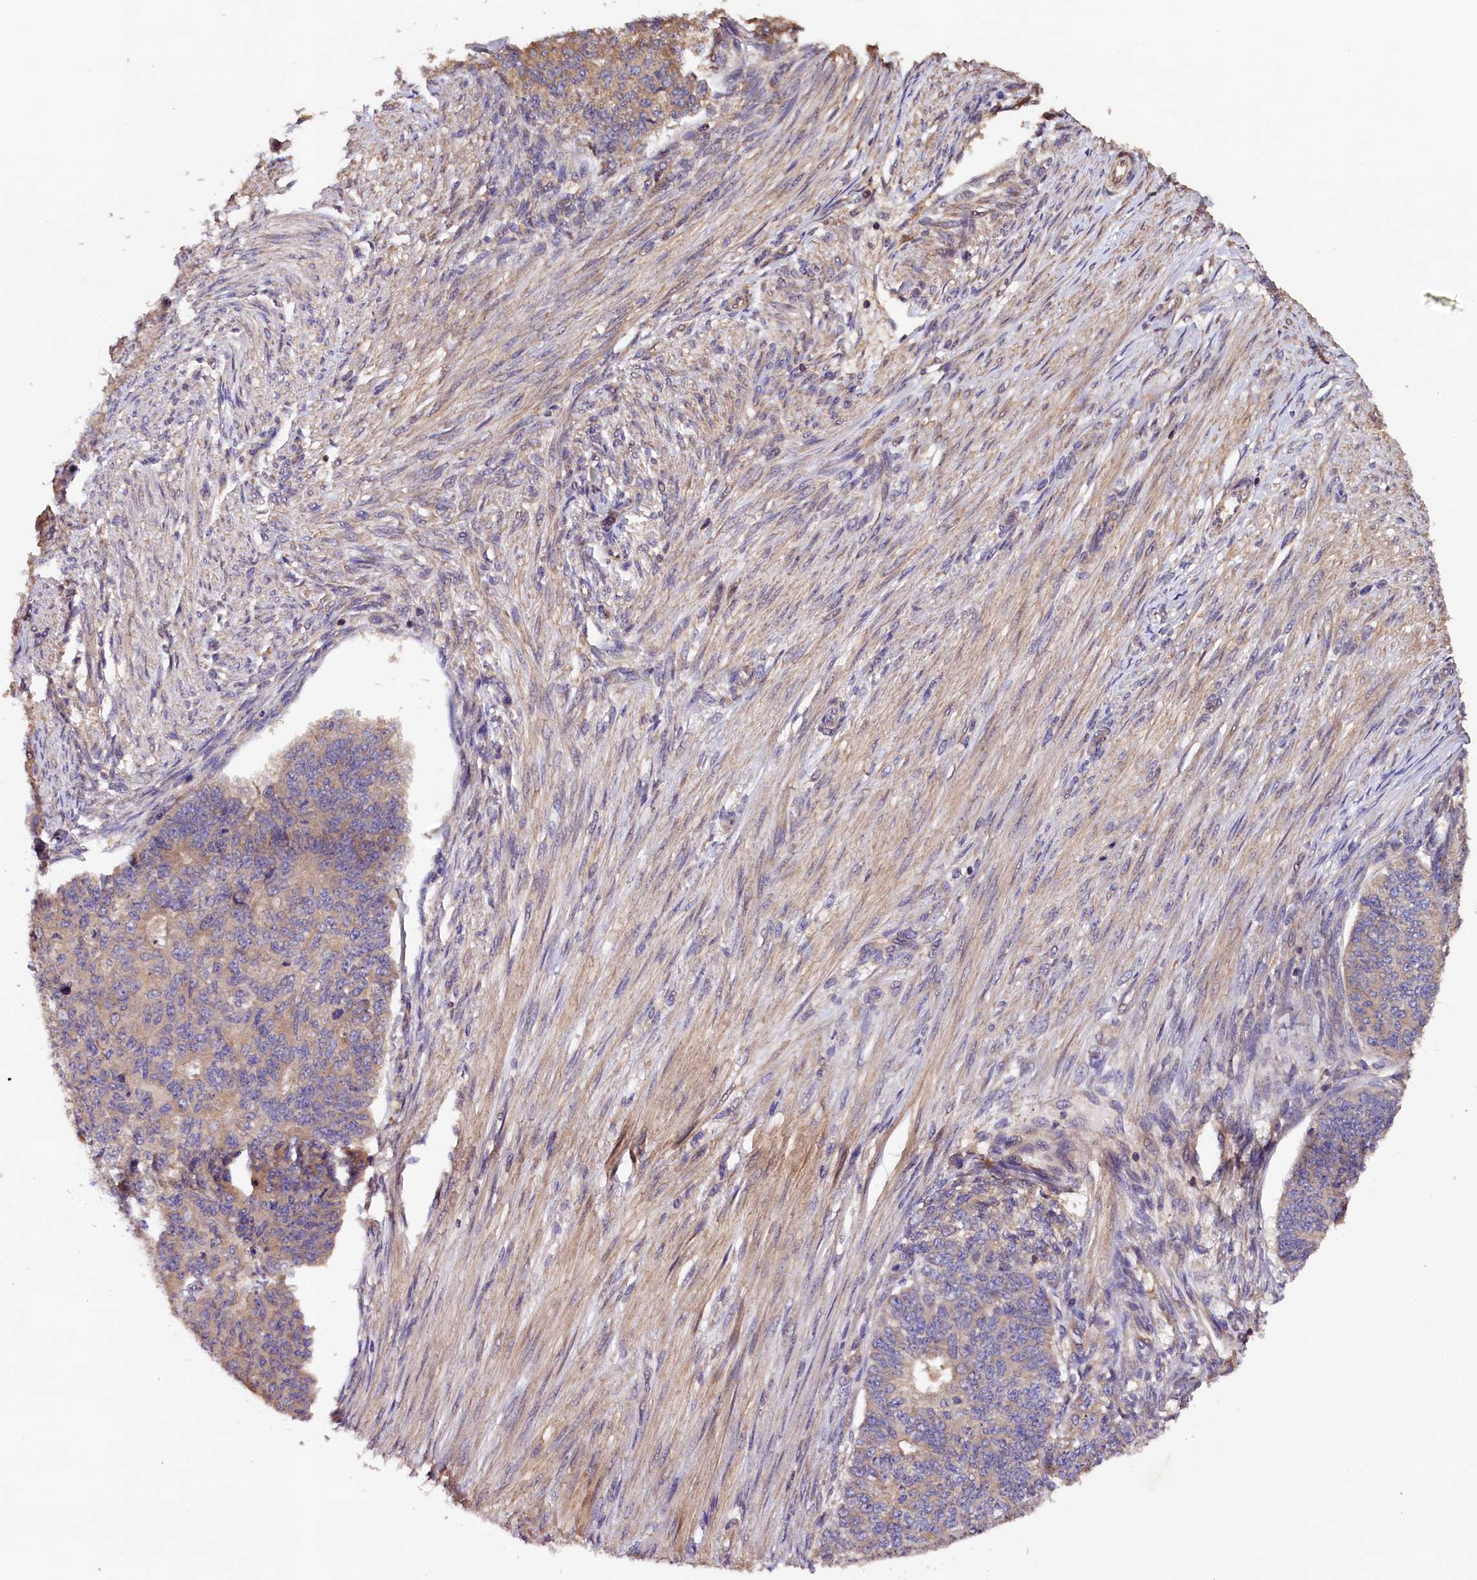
{"staining": {"intensity": "weak", "quantity": "25%-75%", "location": "cytoplasmic/membranous"}, "tissue": "endometrial cancer", "cell_type": "Tumor cells", "image_type": "cancer", "snomed": [{"axis": "morphology", "description": "Adenocarcinoma, NOS"}, {"axis": "topography", "description": "Endometrium"}], "caption": "DAB immunohistochemical staining of endometrial adenocarcinoma shows weak cytoplasmic/membranous protein positivity in approximately 25%-75% of tumor cells.", "gene": "KLC2", "patient": {"sex": "female", "age": 32}}